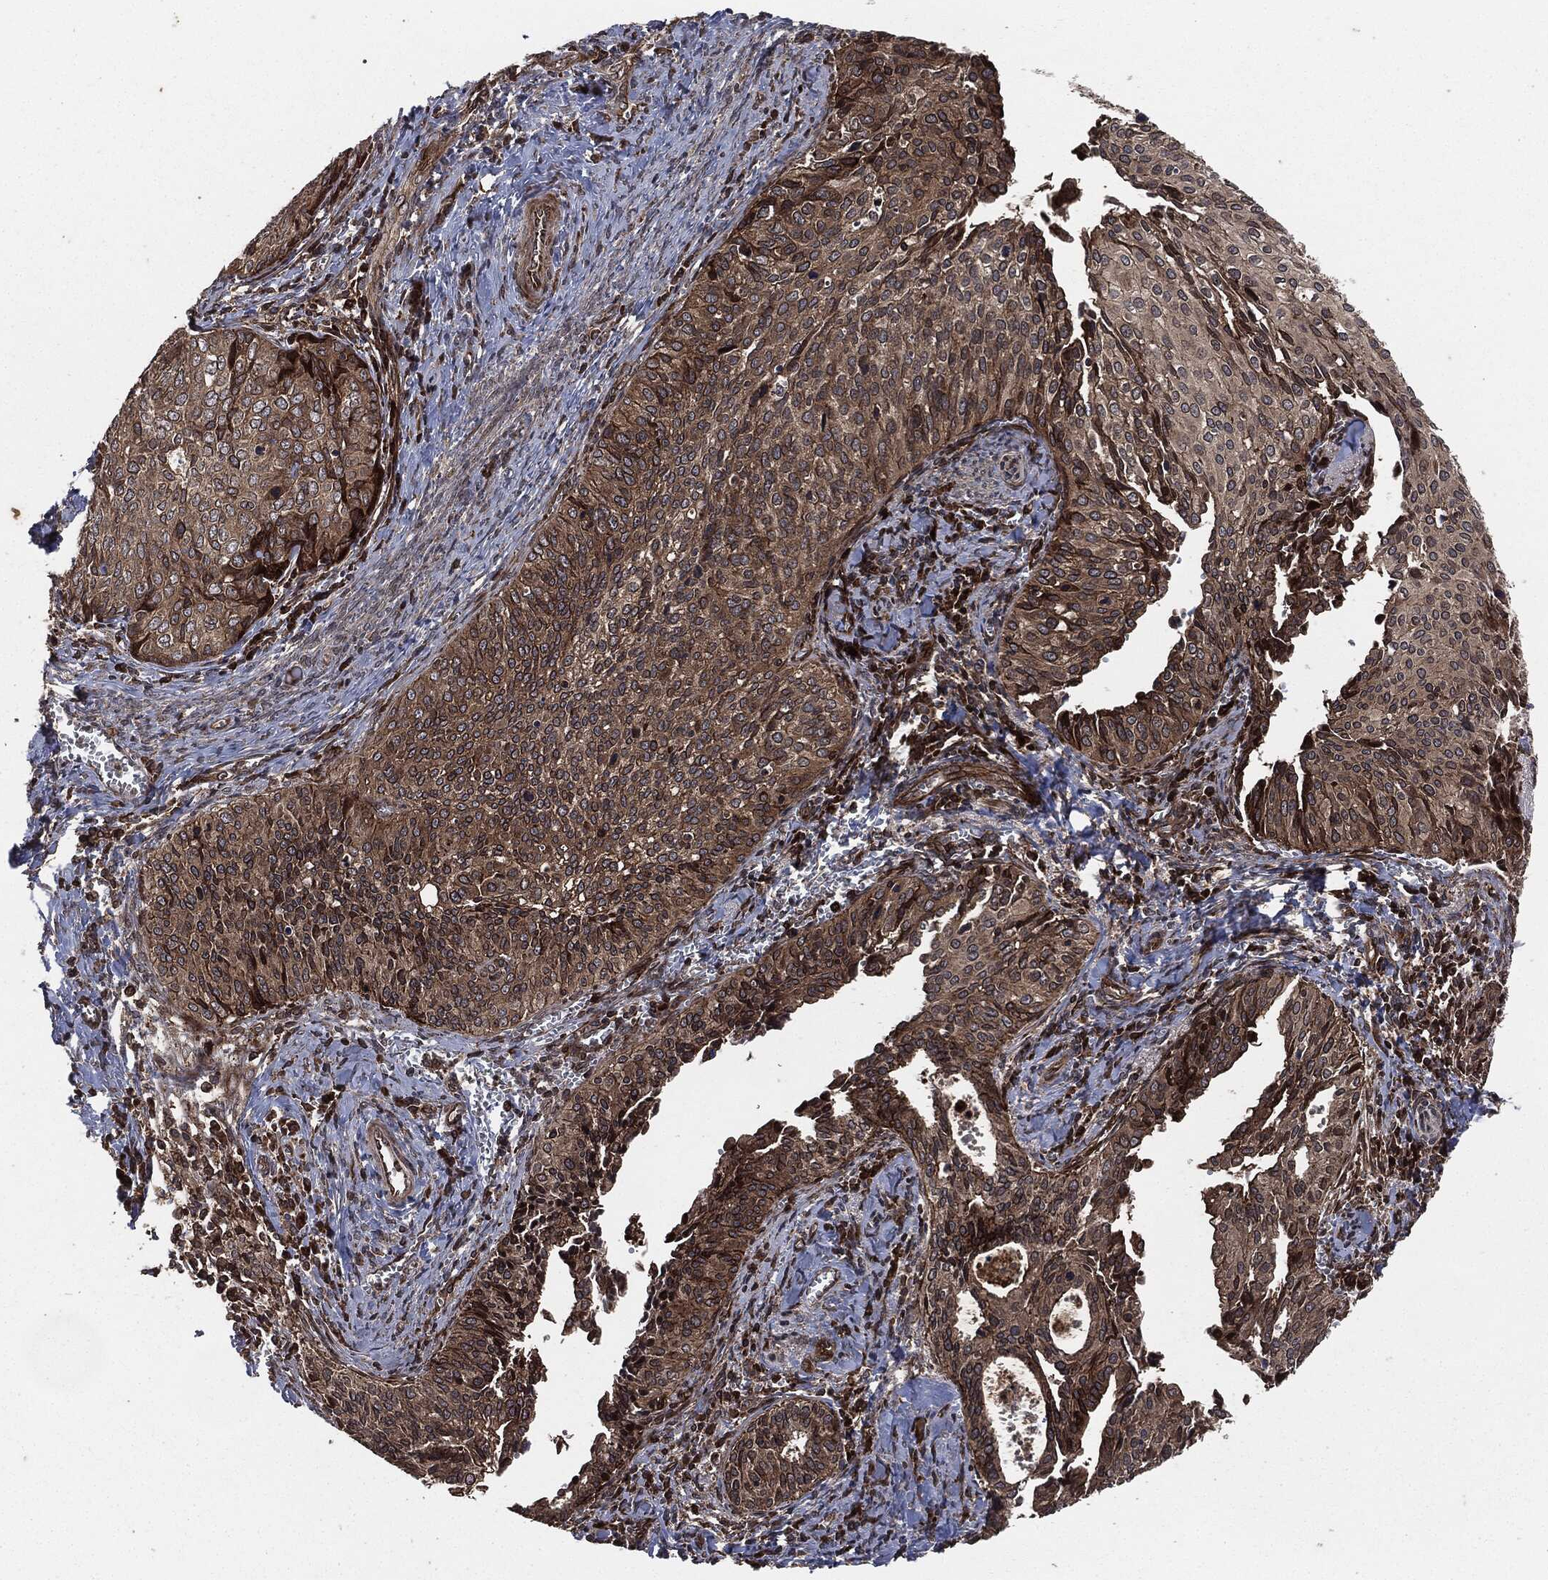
{"staining": {"intensity": "moderate", "quantity": "25%-75%", "location": "cytoplasmic/membranous"}, "tissue": "cervical cancer", "cell_type": "Tumor cells", "image_type": "cancer", "snomed": [{"axis": "morphology", "description": "Squamous cell carcinoma, NOS"}, {"axis": "topography", "description": "Cervix"}], "caption": "Protein expression analysis of squamous cell carcinoma (cervical) displays moderate cytoplasmic/membranous positivity in about 25%-75% of tumor cells. (DAB IHC, brown staining for protein, blue staining for nuclei).", "gene": "IFIT1", "patient": {"sex": "female", "age": 29}}